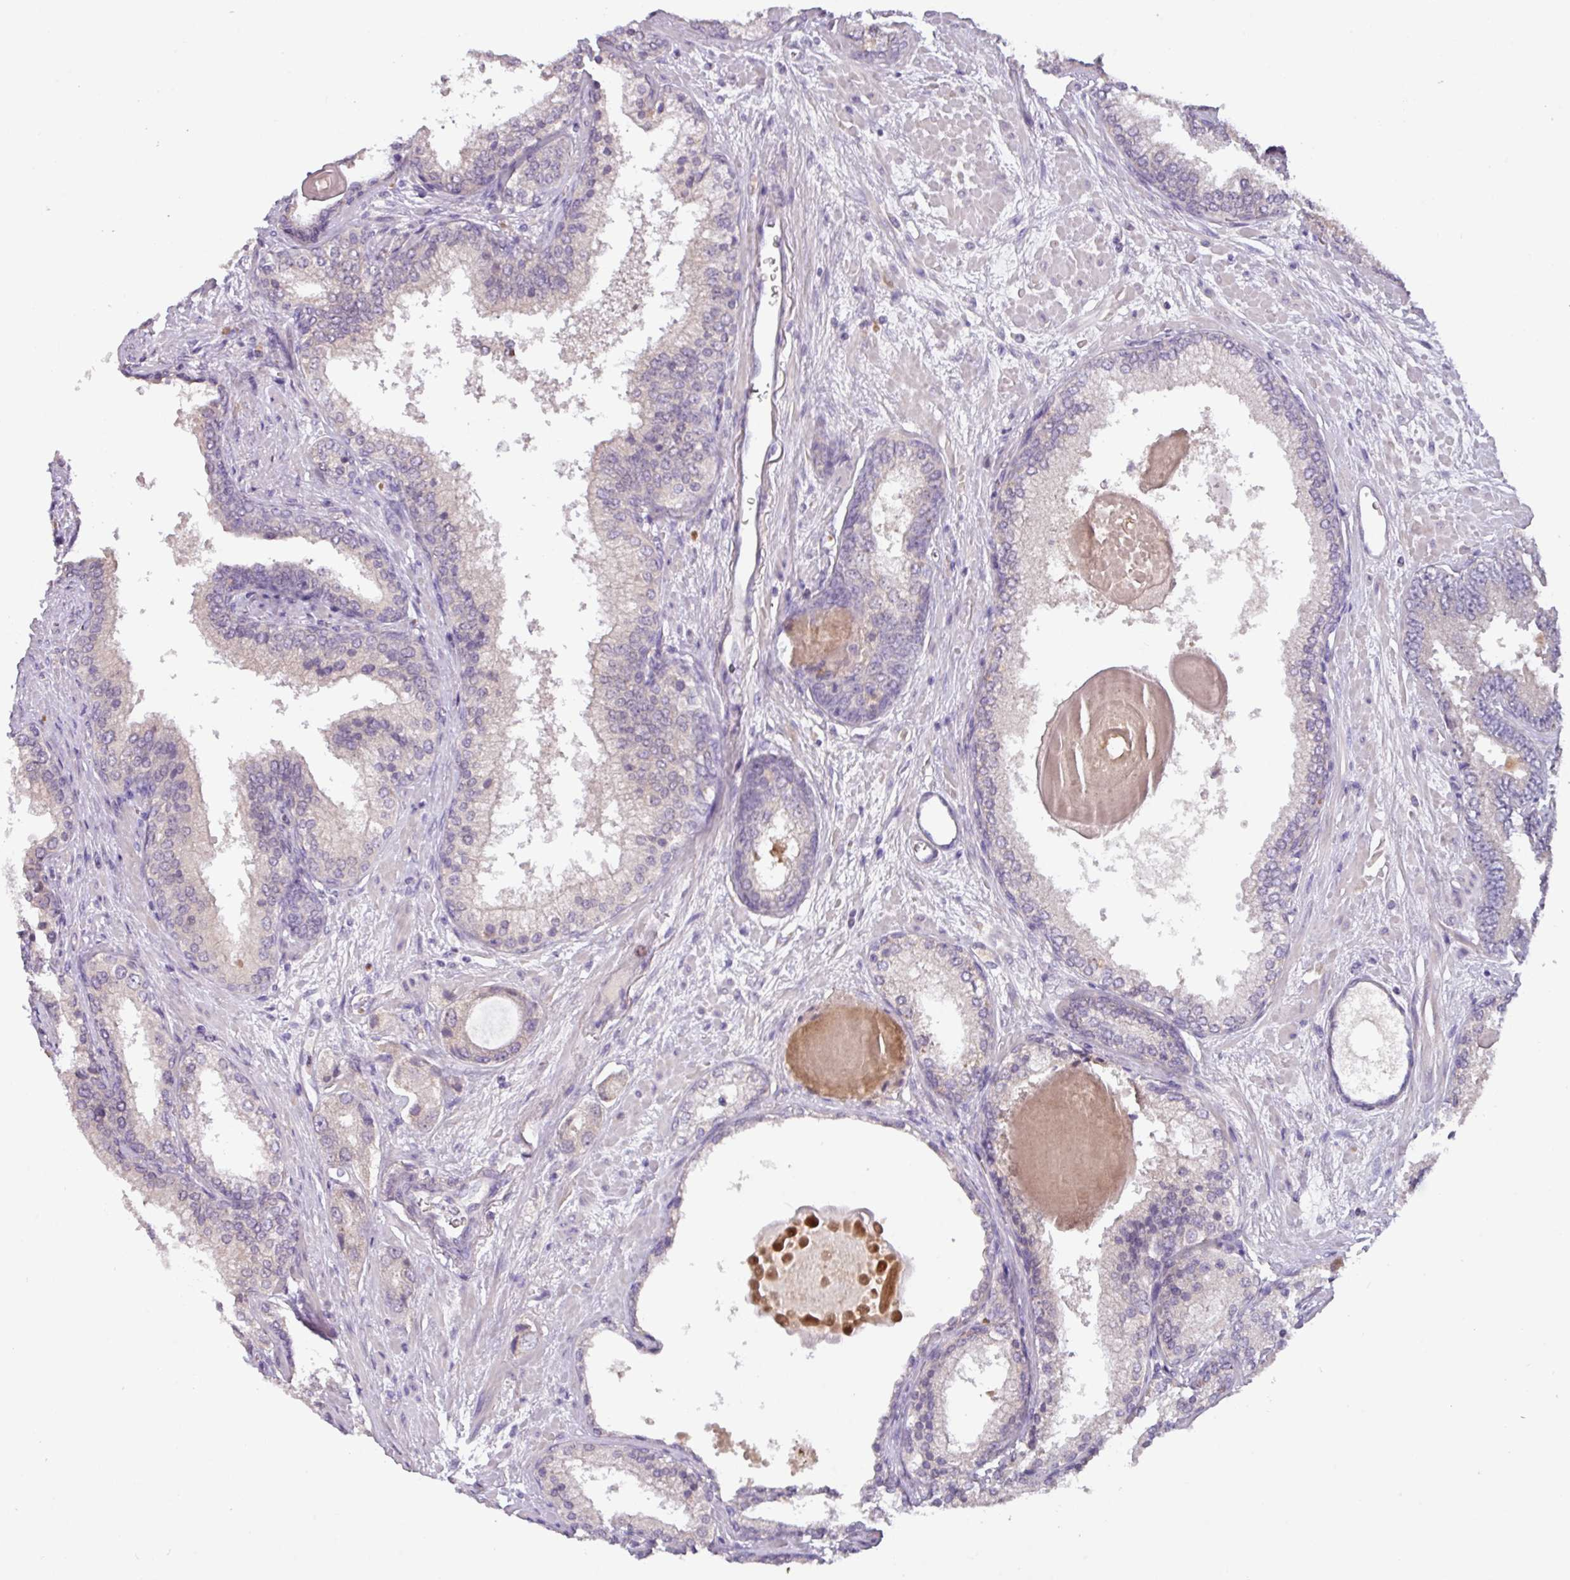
{"staining": {"intensity": "negative", "quantity": "none", "location": "none"}, "tissue": "prostate cancer", "cell_type": "Tumor cells", "image_type": "cancer", "snomed": [{"axis": "morphology", "description": "Adenocarcinoma, High grade"}, {"axis": "topography", "description": "Prostate"}], "caption": "The photomicrograph demonstrates no staining of tumor cells in prostate adenocarcinoma (high-grade).", "gene": "SLC5A10", "patient": {"sex": "male", "age": 63}}